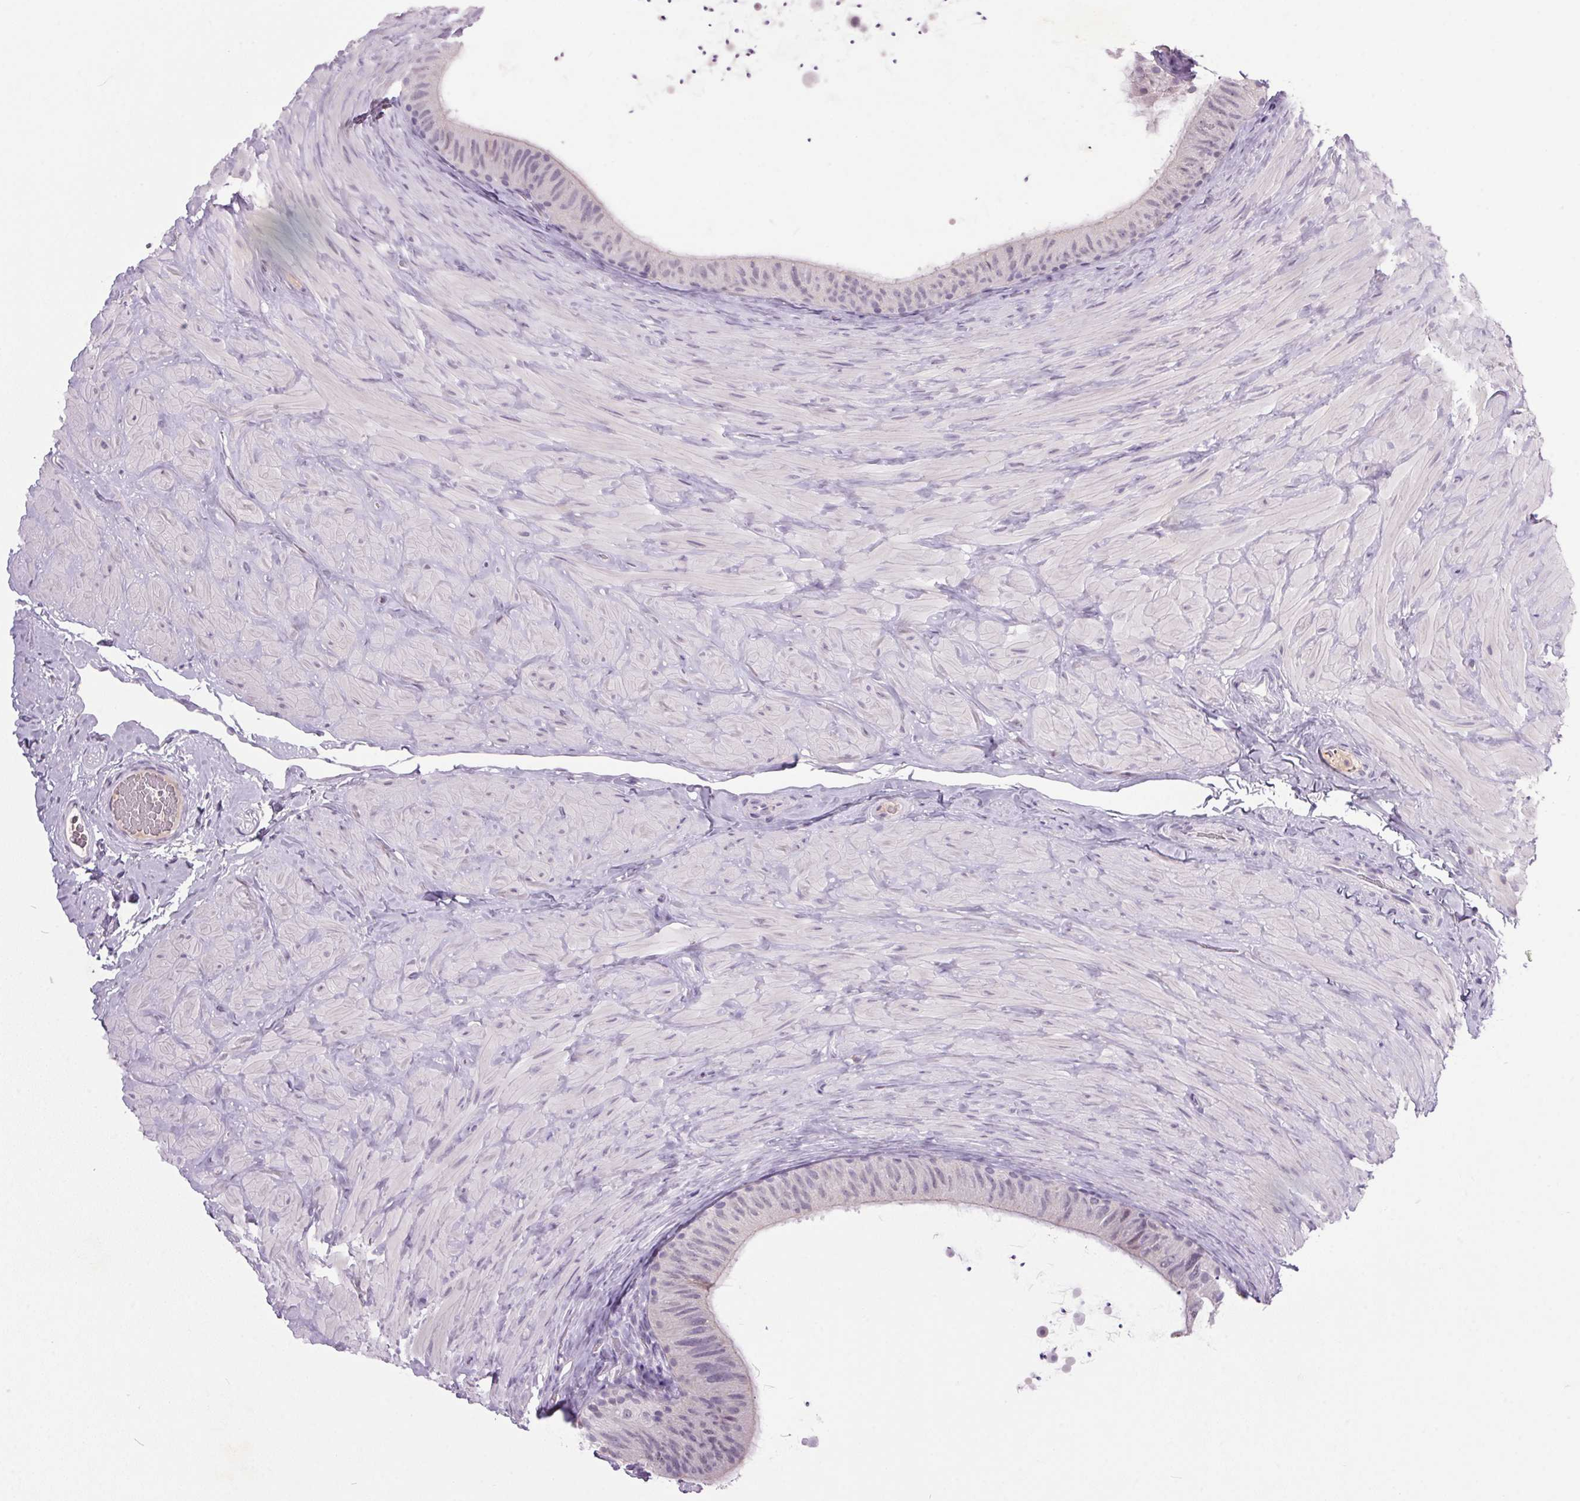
{"staining": {"intensity": "negative", "quantity": "none", "location": "none"}, "tissue": "epididymis", "cell_type": "Glandular cells", "image_type": "normal", "snomed": [{"axis": "morphology", "description": "Normal tissue, NOS"}, {"axis": "topography", "description": "Epididymis, spermatic cord, NOS"}, {"axis": "topography", "description": "Epididymis"}], "caption": "The immunohistochemistry photomicrograph has no significant positivity in glandular cells of epididymis. (DAB immunohistochemistry (IHC) with hematoxylin counter stain).", "gene": "TRDN", "patient": {"sex": "male", "age": 31}}